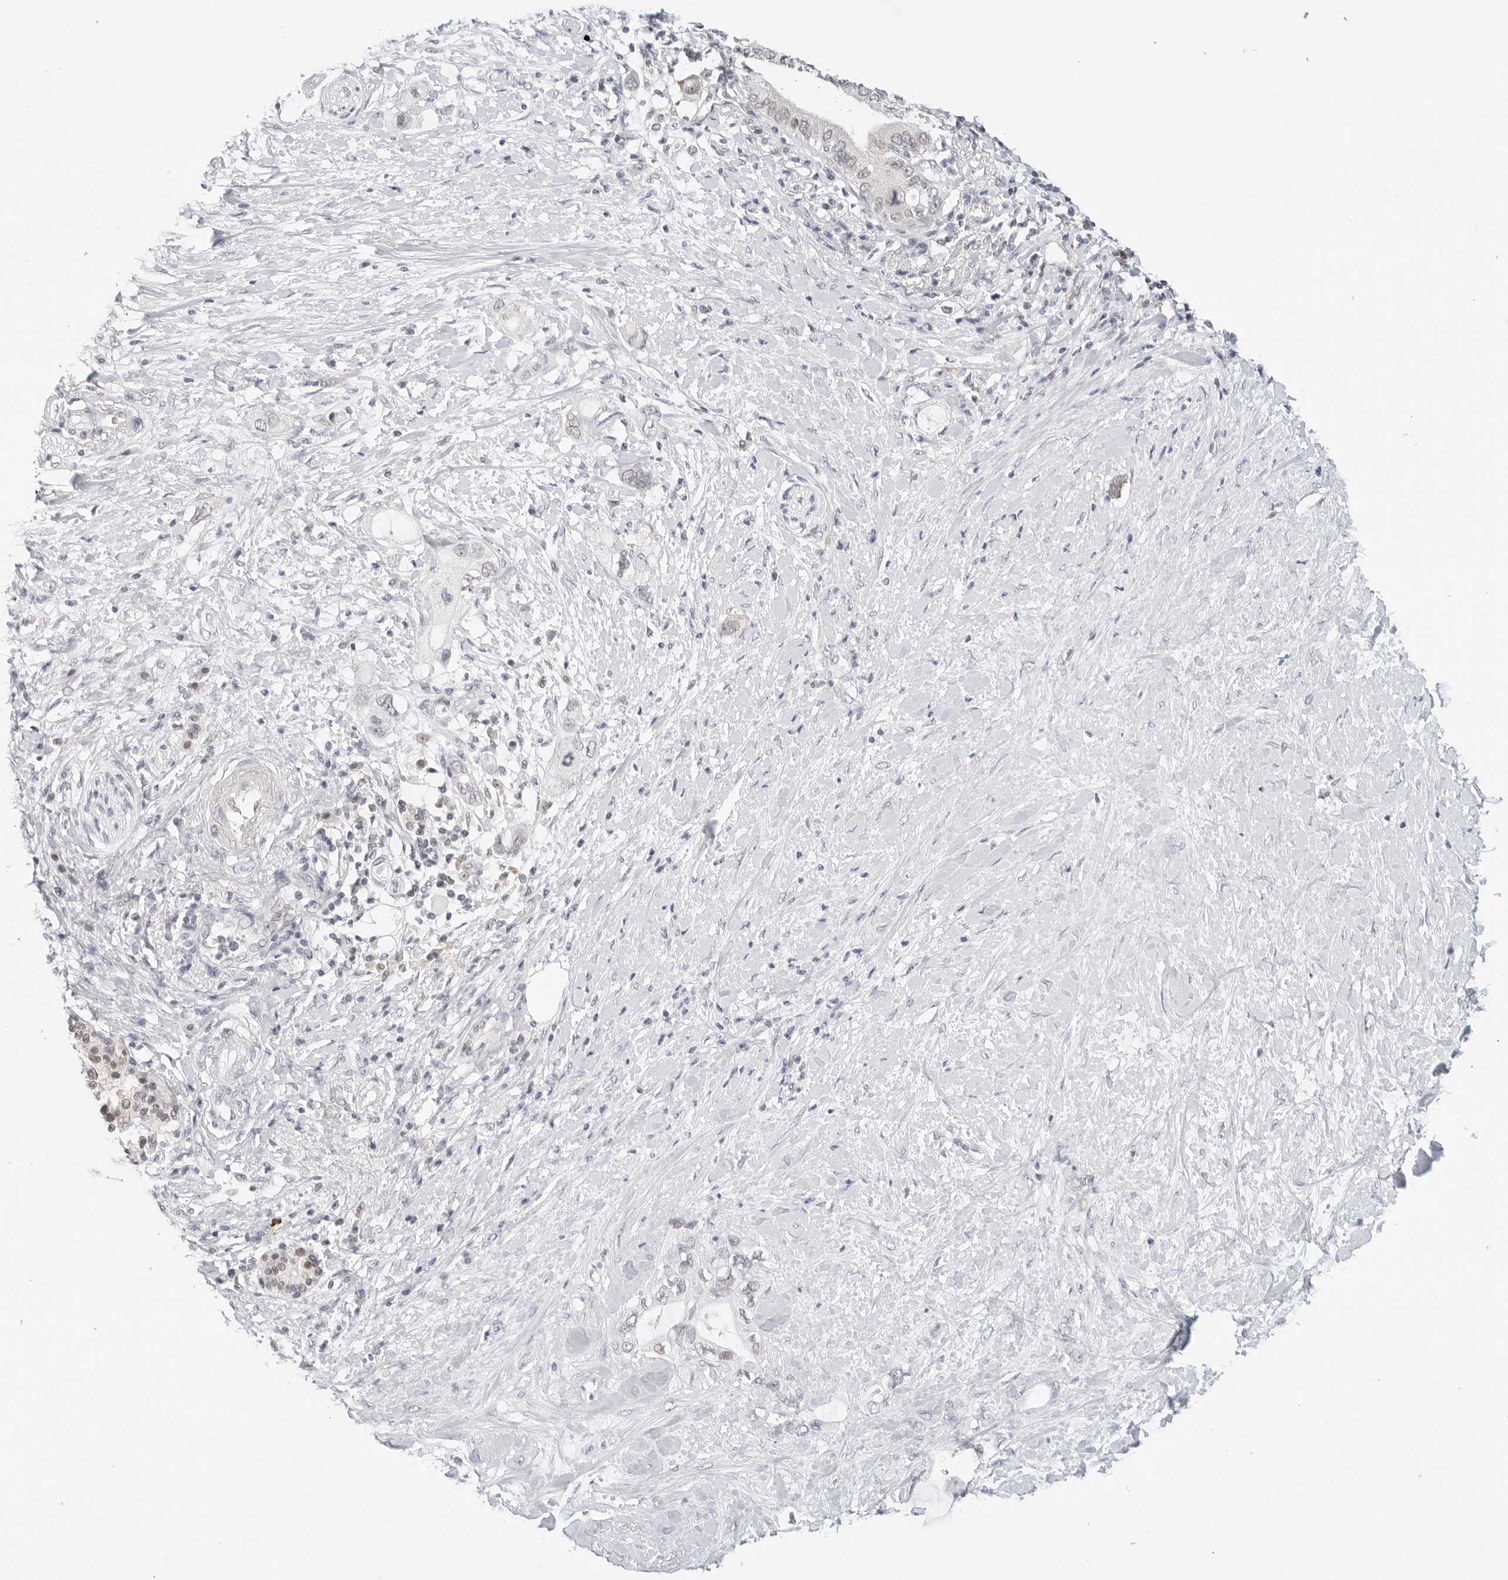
{"staining": {"intensity": "weak", "quantity": "25%-75%", "location": "nuclear"}, "tissue": "pancreatic cancer", "cell_type": "Tumor cells", "image_type": "cancer", "snomed": [{"axis": "morphology", "description": "Adenocarcinoma, NOS"}, {"axis": "topography", "description": "Pancreas"}], "caption": "Immunohistochemistry (DAB) staining of adenocarcinoma (pancreatic) demonstrates weak nuclear protein staining in about 25%-75% of tumor cells. (Stains: DAB in brown, nuclei in blue, Microscopy: brightfield microscopy at high magnification).", "gene": "TSEN2", "patient": {"sex": "female", "age": 56}}